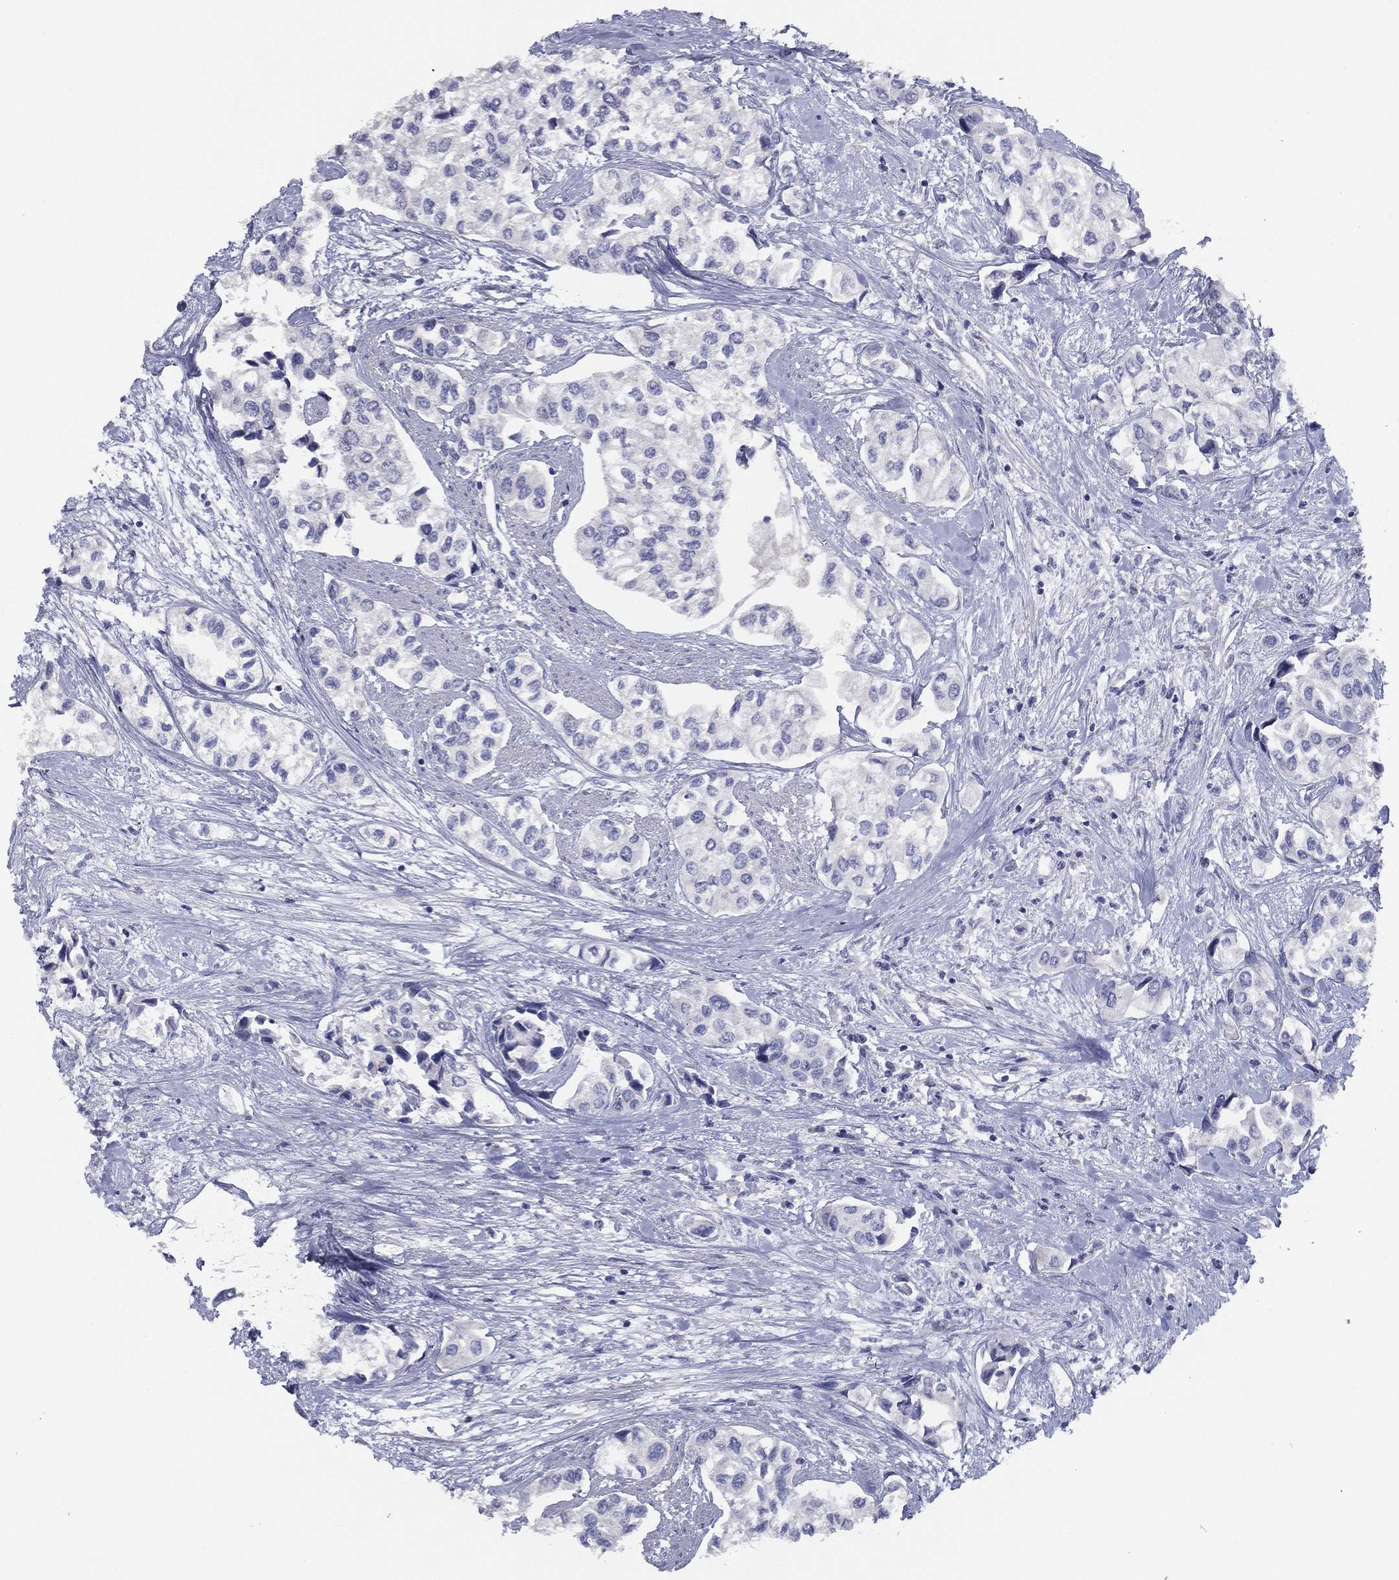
{"staining": {"intensity": "negative", "quantity": "none", "location": "none"}, "tissue": "urothelial cancer", "cell_type": "Tumor cells", "image_type": "cancer", "snomed": [{"axis": "morphology", "description": "Urothelial carcinoma, High grade"}, {"axis": "topography", "description": "Urinary bladder"}], "caption": "A high-resolution photomicrograph shows immunohistochemistry staining of urothelial cancer, which shows no significant staining in tumor cells.", "gene": "SLC13A4", "patient": {"sex": "male", "age": 73}}